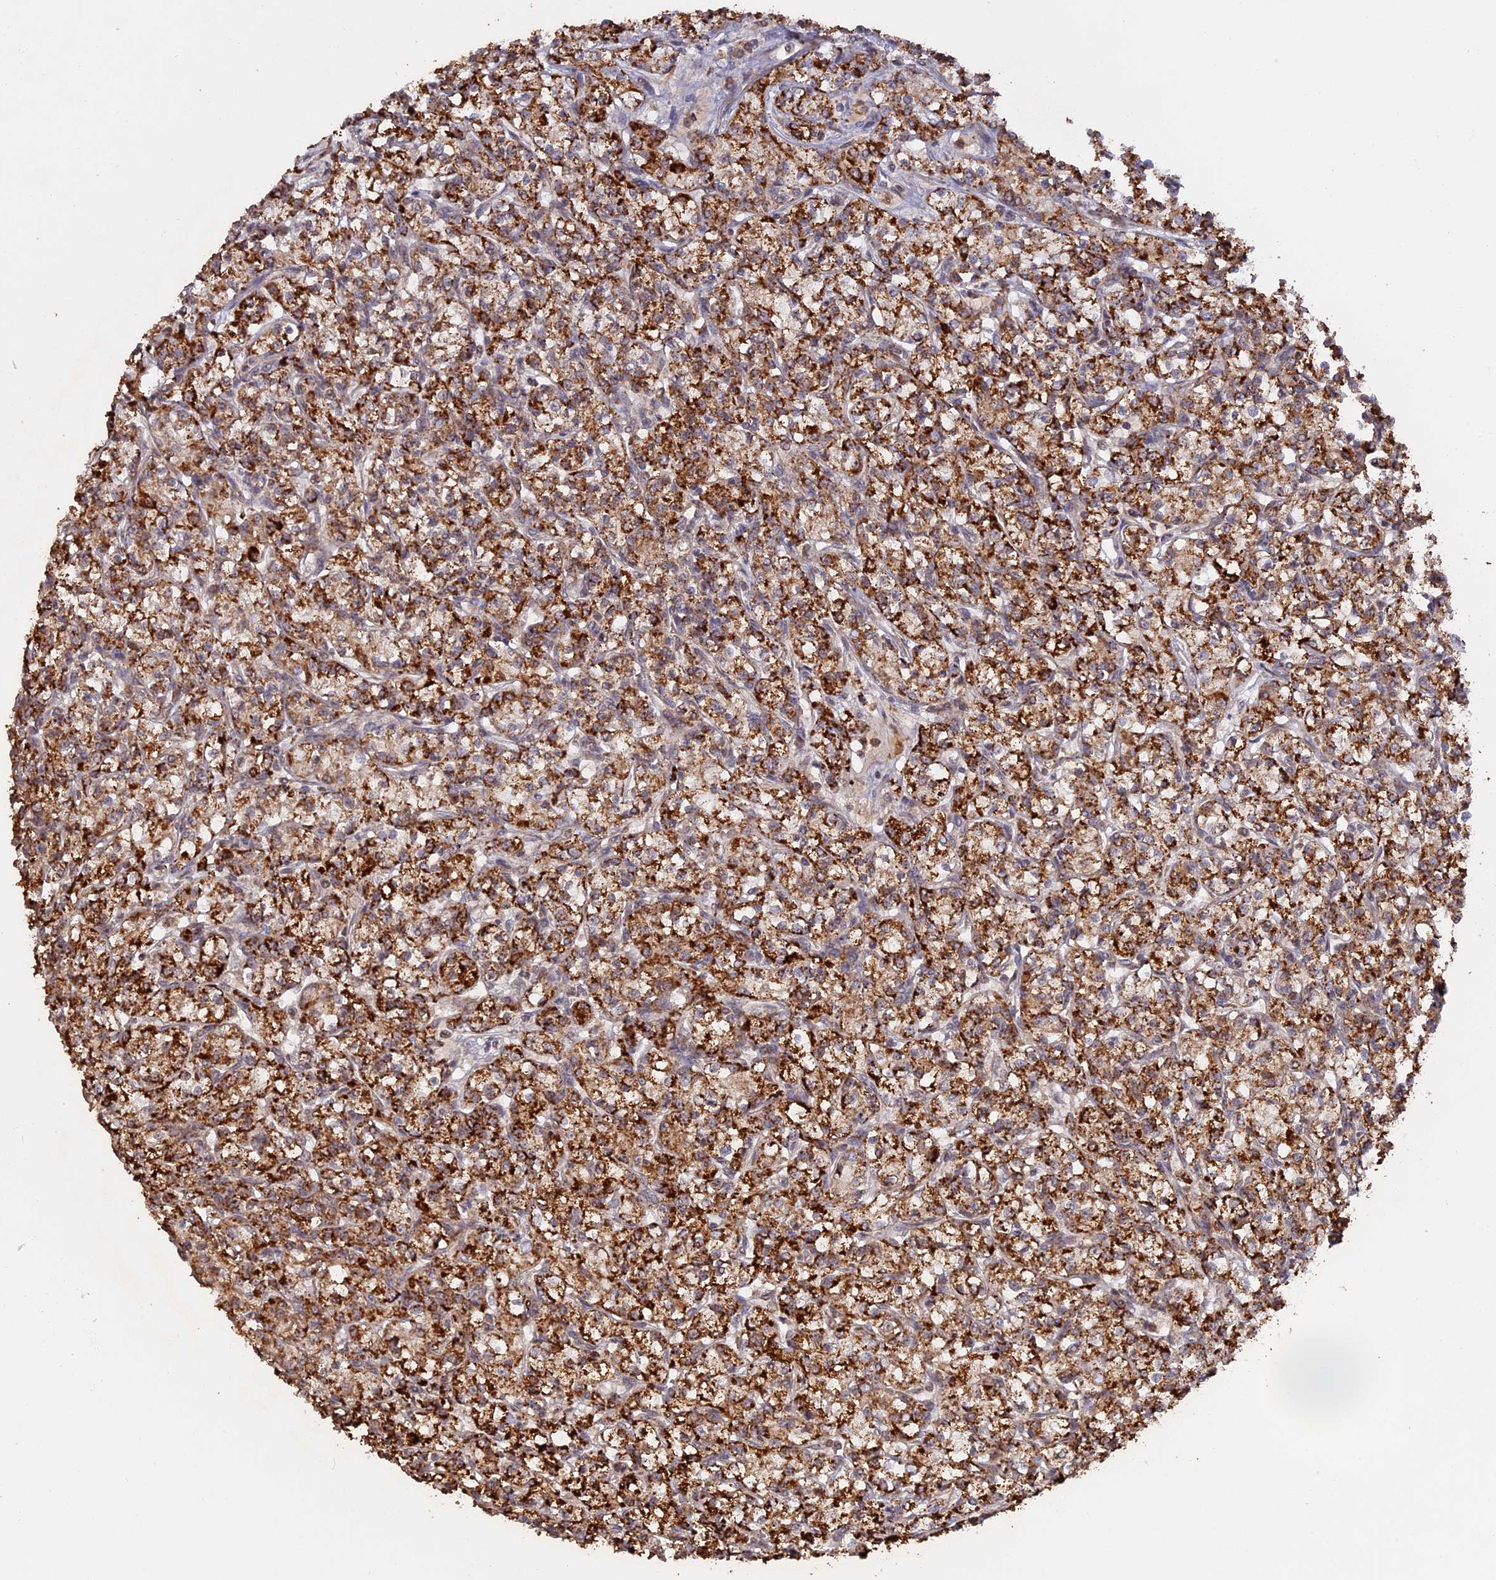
{"staining": {"intensity": "strong", "quantity": ">75%", "location": "cytoplasmic/membranous"}, "tissue": "renal cancer", "cell_type": "Tumor cells", "image_type": "cancer", "snomed": [{"axis": "morphology", "description": "Adenocarcinoma, NOS"}, {"axis": "topography", "description": "Kidney"}], "caption": "Protein staining of adenocarcinoma (renal) tissue exhibits strong cytoplasmic/membranous positivity in about >75% of tumor cells.", "gene": "FAM210B", "patient": {"sex": "female", "age": 59}}